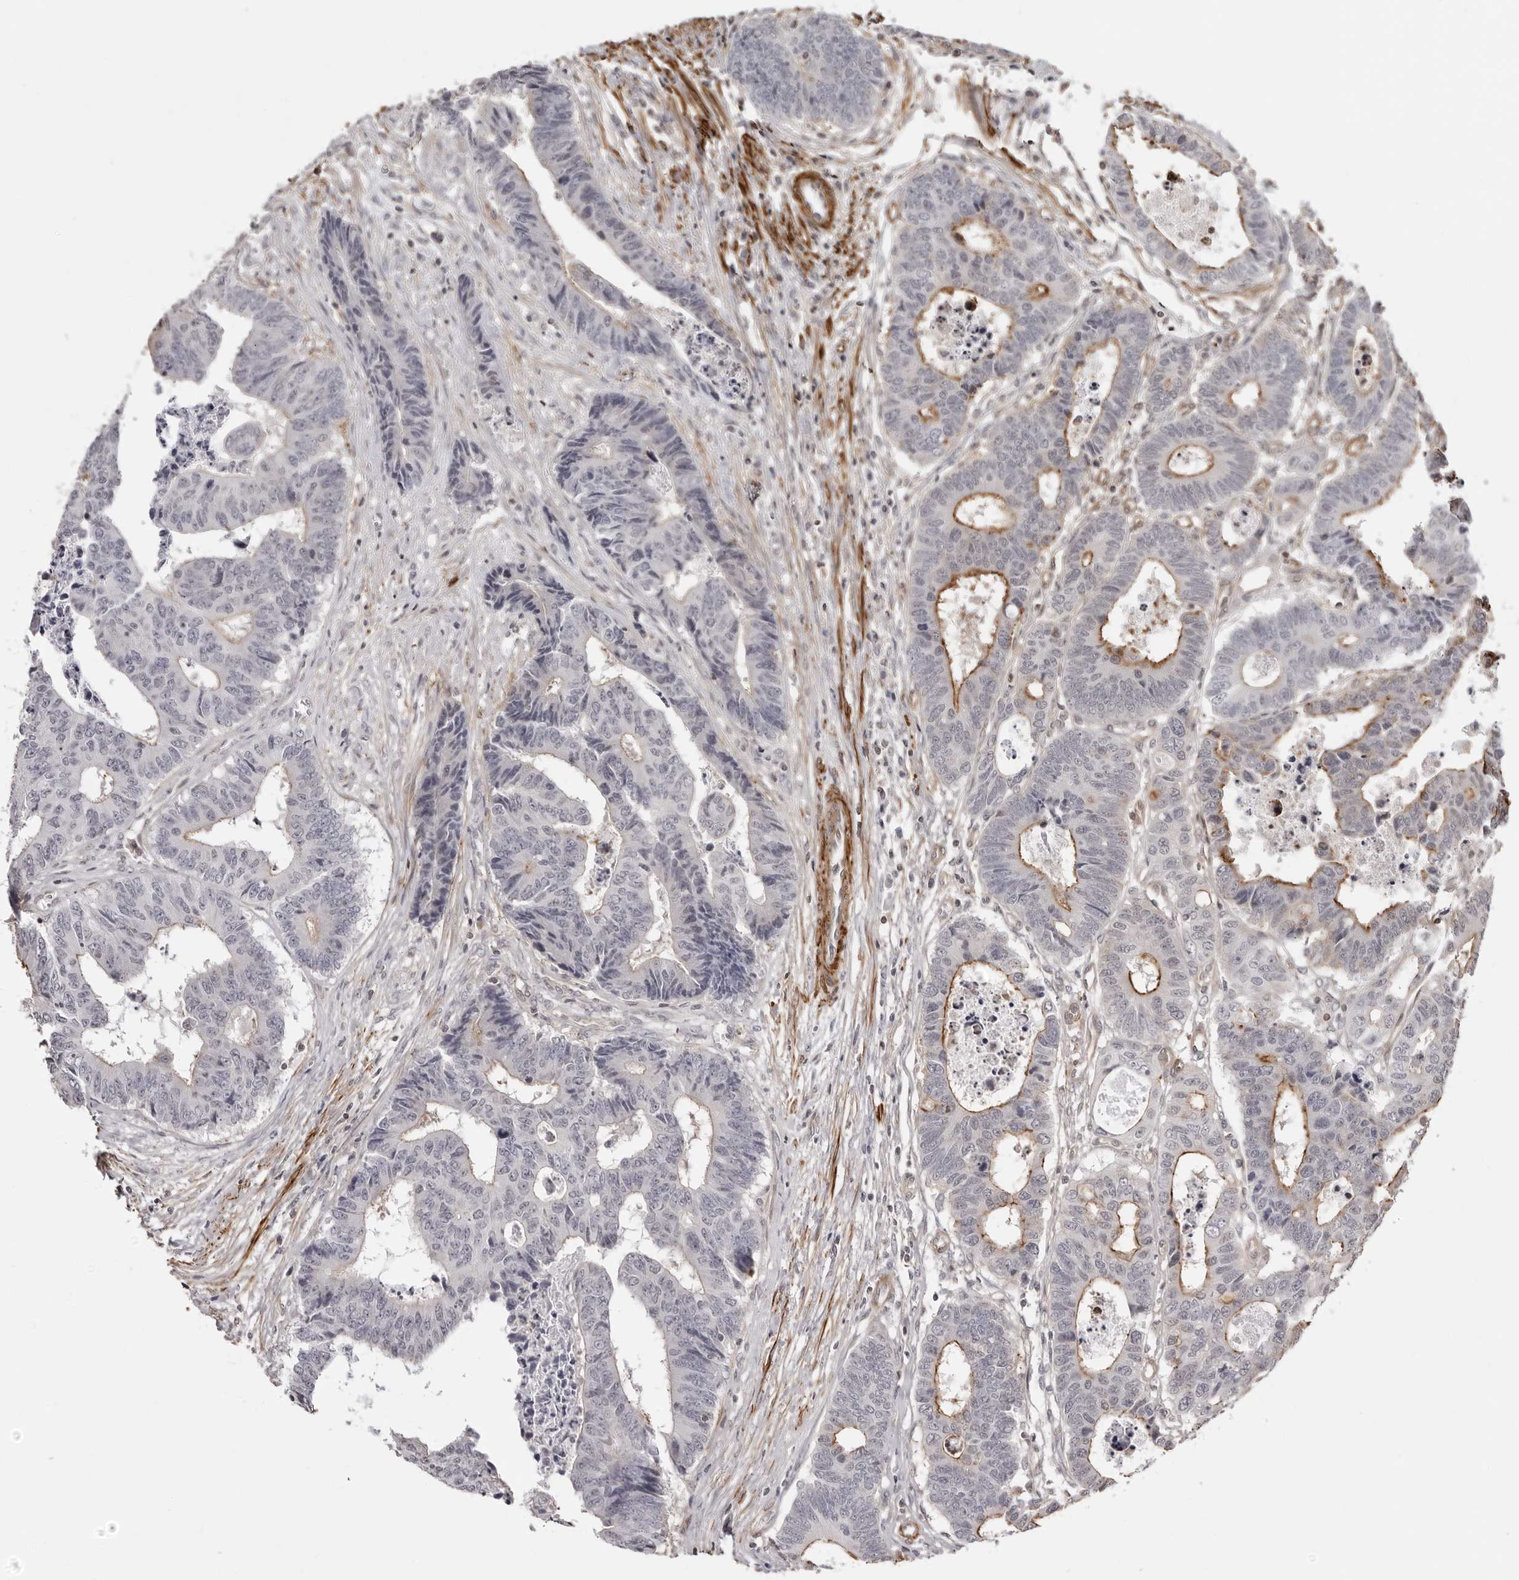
{"staining": {"intensity": "moderate", "quantity": "25%-75%", "location": "cytoplasmic/membranous"}, "tissue": "colorectal cancer", "cell_type": "Tumor cells", "image_type": "cancer", "snomed": [{"axis": "morphology", "description": "Adenocarcinoma, NOS"}, {"axis": "topography", "description": "Rectum"}], "caption": "Protein analysis of adenocarcinoma (colorectal) tissue shows moderate cytoplasmic/membranous positivity in approximately 25%-75% of tumor cells.", "gene": "UNK", "patient": {"sex": "male", "age": 84}}